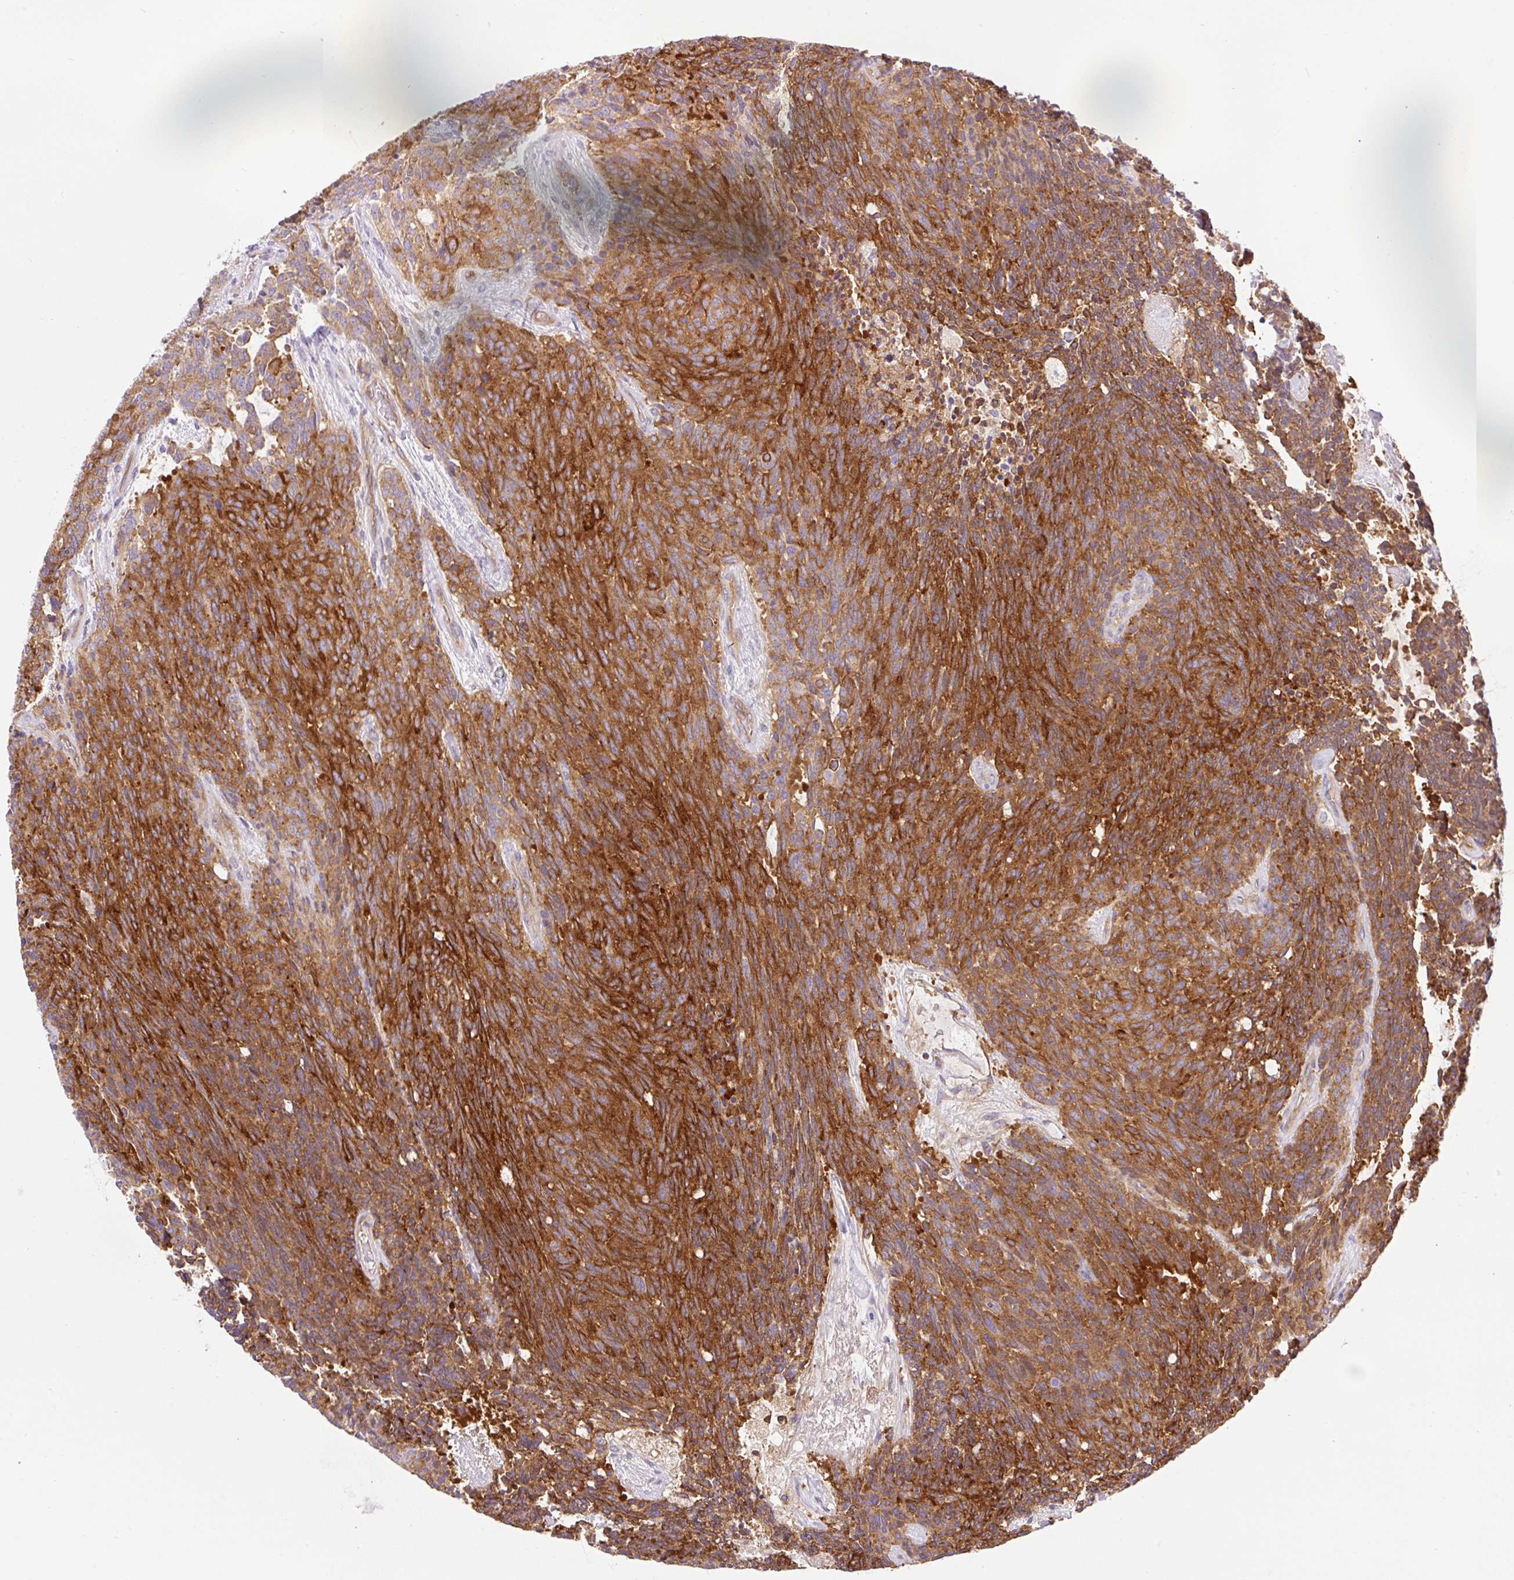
{"staining": {"intensity": "strong", "quantity": ">75%", "location": "cytoplasmic/membranous"}, "tissue": "carcinoid", "cell_type": "Tumor cells", "image_type": "cancer", "snomed": [{"axis": "morphology", "description": "Carcinoid, malignant, NOS"}, {"axis": "topography", "description": "Pancreas"}], "caption": "Malignant carcinoid was stained to show a protein in brown. There is high levels of strong cytoplasmic/membranous staining in approximately >75% of tumor cells.", "gene": "DNM2", "patient": {"sex": "female", "age": 54}}